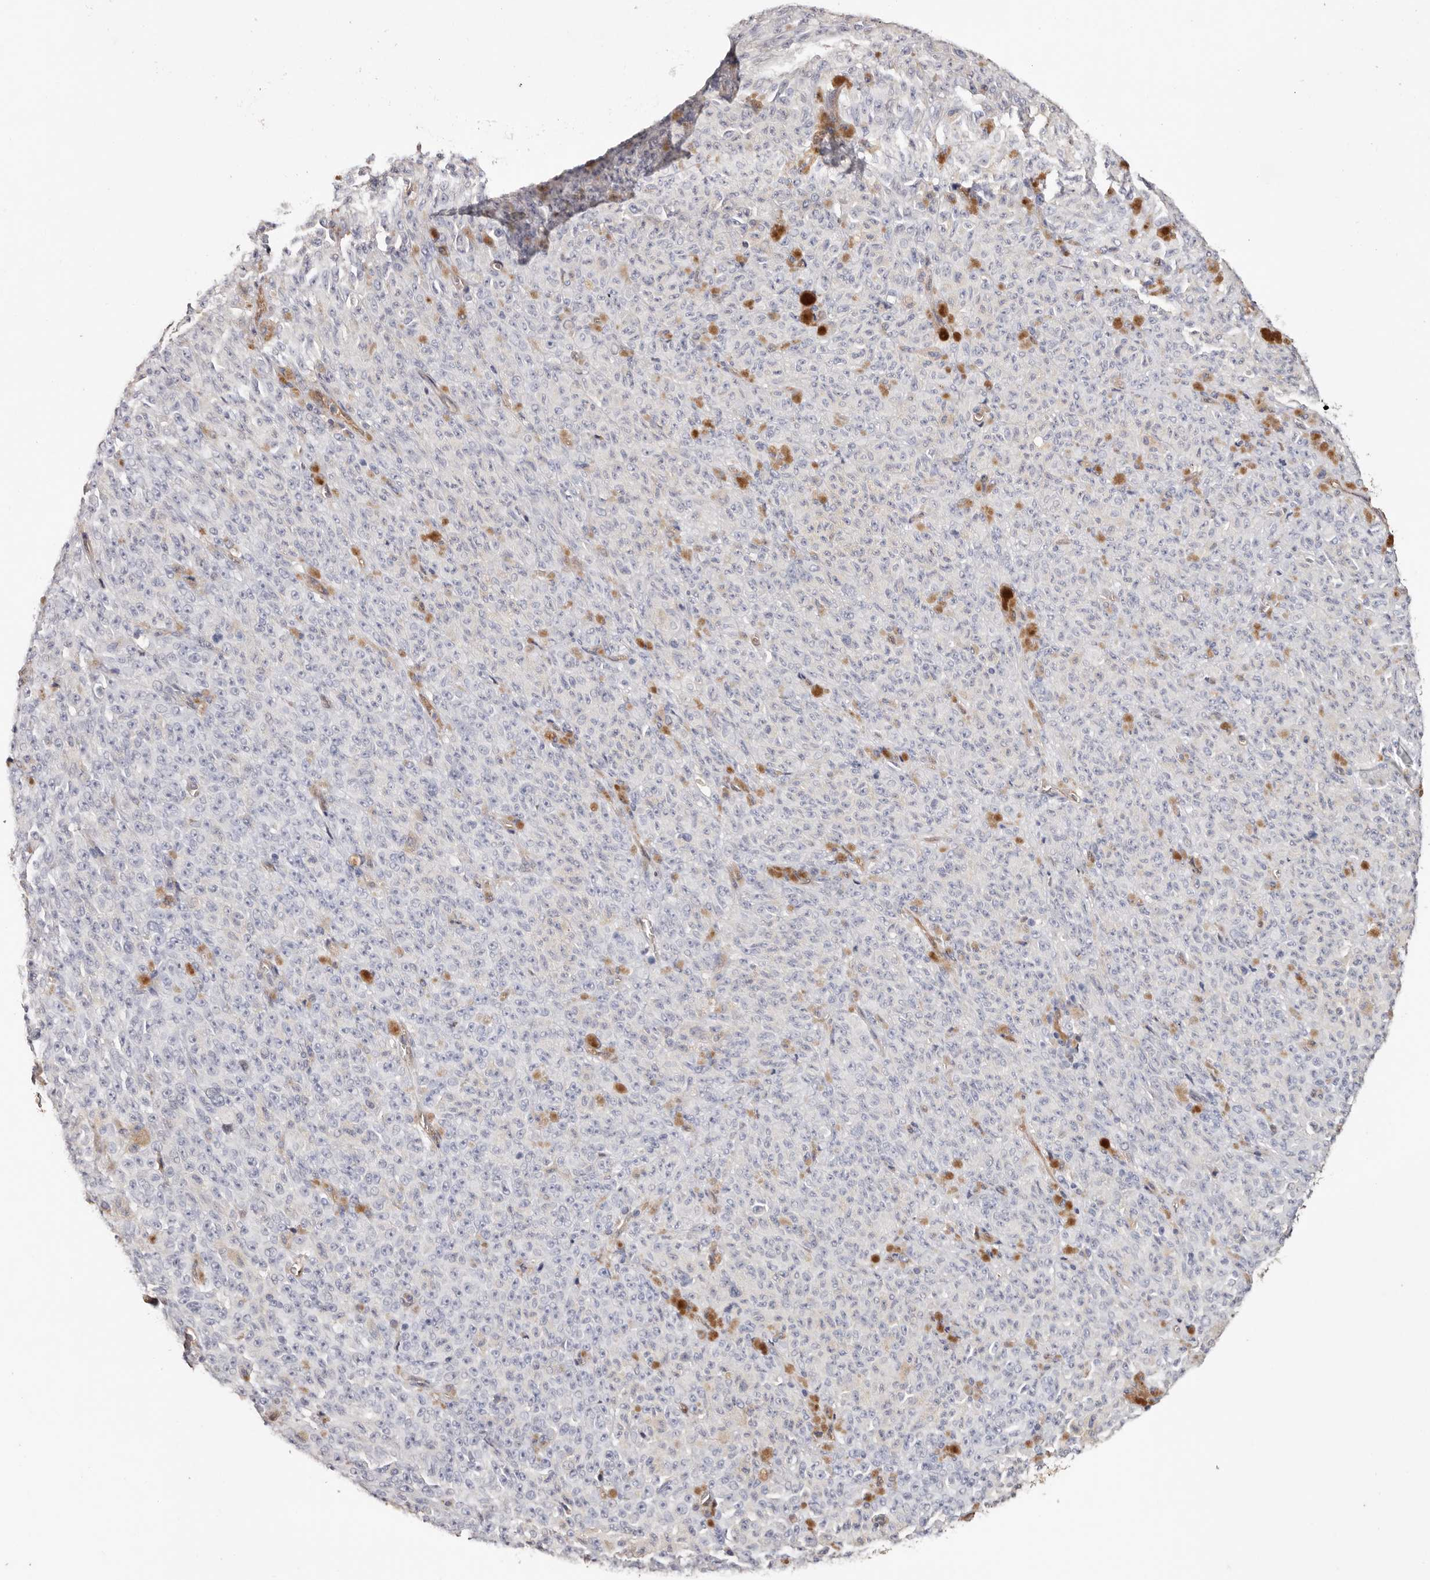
{"staining": {"intensity": "negative", "quantity": "none", "location": "none"}, "tissue": "melanoma", "cell_type": "Tumor cells", "image_type": "cancer", "snomed": [{"axis": "morphology", "description": "Malignant melanoma, NOS"}, {"axis": "topography", "description": "Skin"}], "caption": "IHC image of neoplastic tissue: malignant melanoma stained with DAB displays no significant protein positivity in tumor cells.", "gene": "TGM2", "patient": {"sex": "female", "age": 82}}